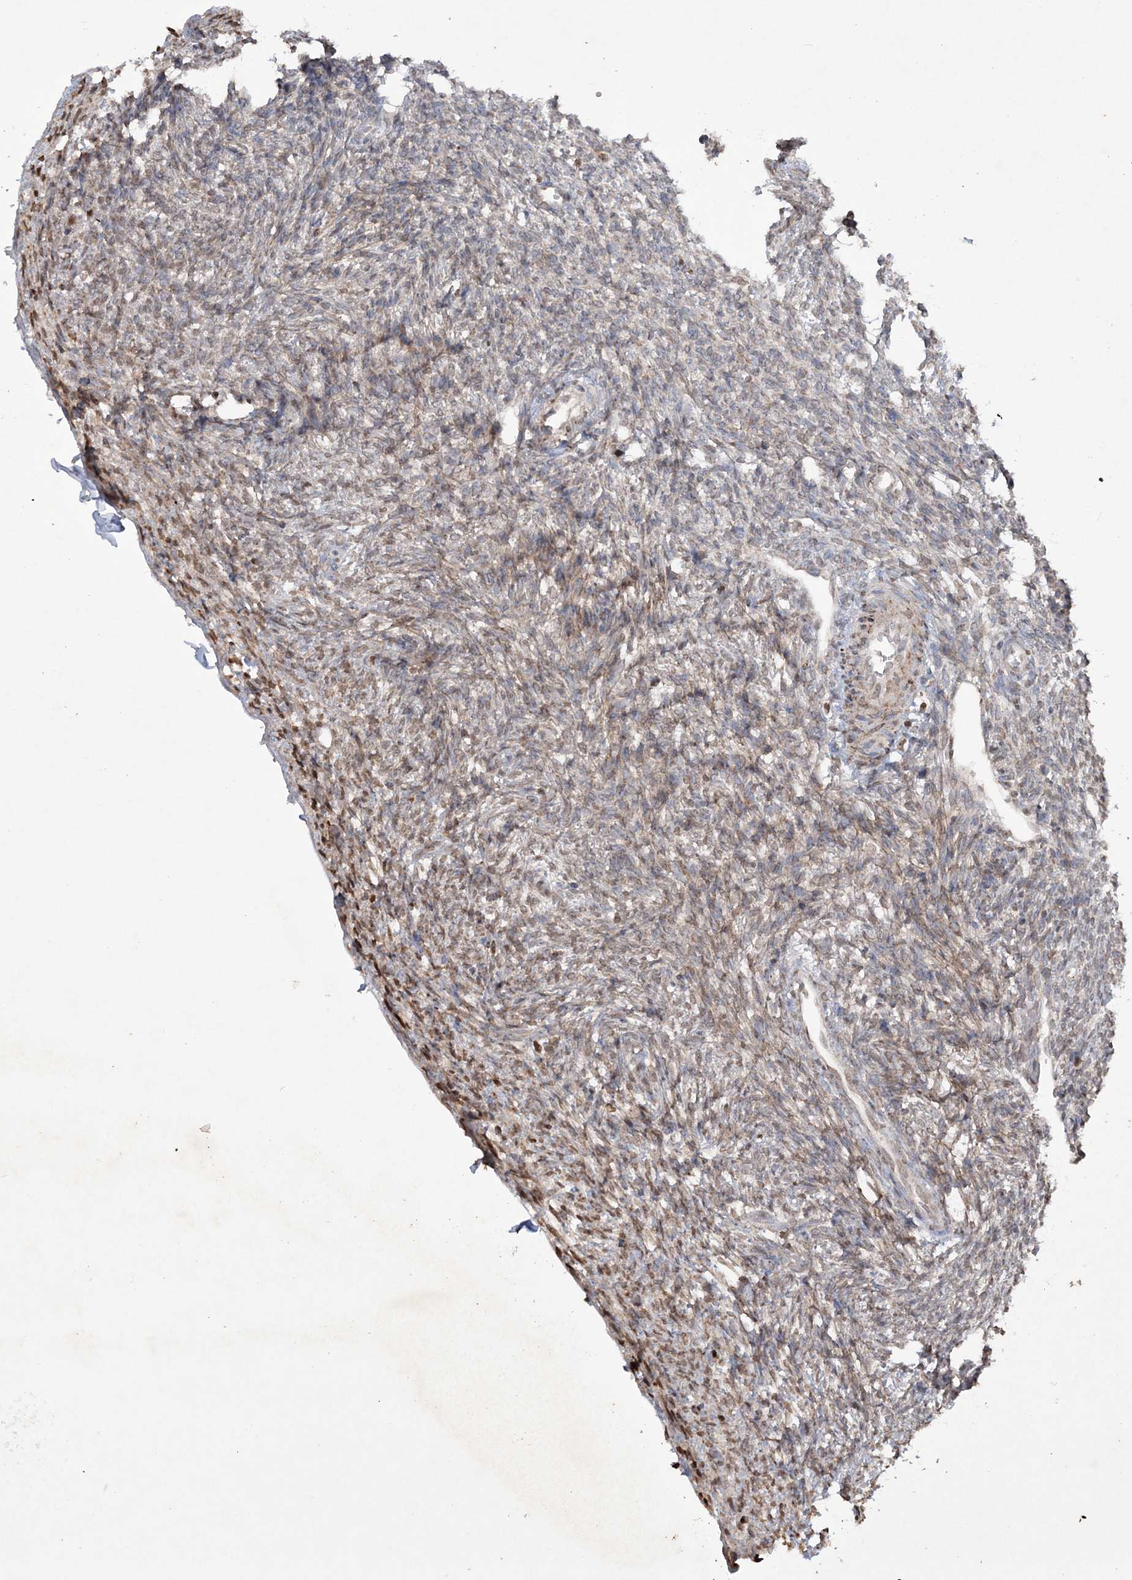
{"staining": {"intensity": "weak", "quantity": "<25%", "location": "cytoplasmic/membranous,nuclear"}, "tissue": "ovary", "cell_type": "Ovarian stroma cells", "image_type": "normal", "snomed": [{"axis": "morphology", "description": "Normal tissue, NOS"}, {"axis": "topography", "description": "Ovary"}], "caption": "There is no significant positivity in ovarian stroma cells of ovary. (DAB (3,3'-diaminobenzidine) immunohistochemistry visualized using brightfield microscopy, high magnification).", "gene": "TTC7A", "patient": {"sex": "female", "age": 34}}